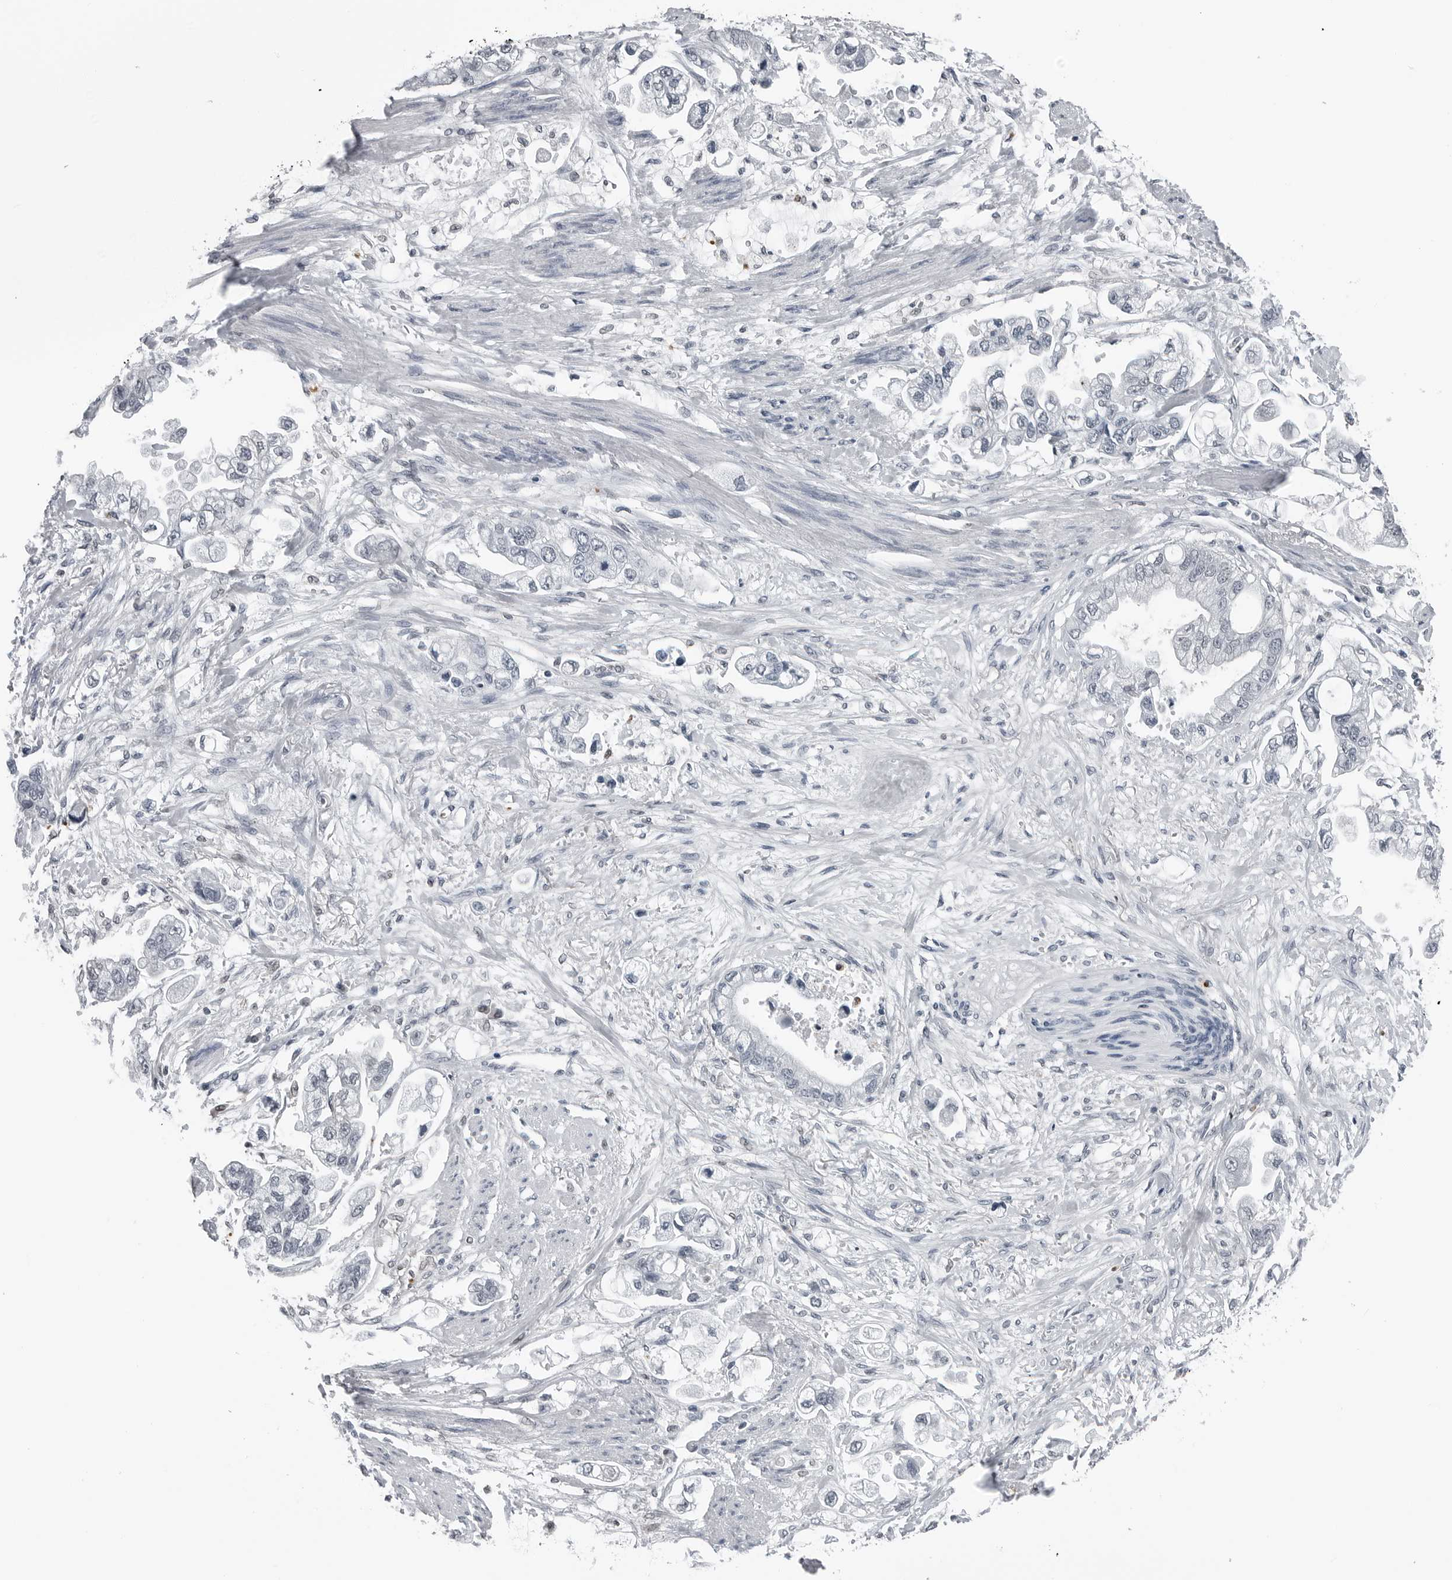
{"staining": {"intensity": "negative", "quantity": "none", "location": "none"}, "tissue": "stomach cancer", "cell_type": "Tumor cells", "image_type": "cancer", "snomed": [{"axis": "morphology", "description": "Adenocarcinoma, NOS"}, {"axis": "topography", "description": "Stomach"}], "caption": "This is an IHC micrograph of human adenocarcinoma (stomach). There is no positivity in tumor cells.", "gene": "AKR1A1", "patient": {"sex": "male", "age": 62}}